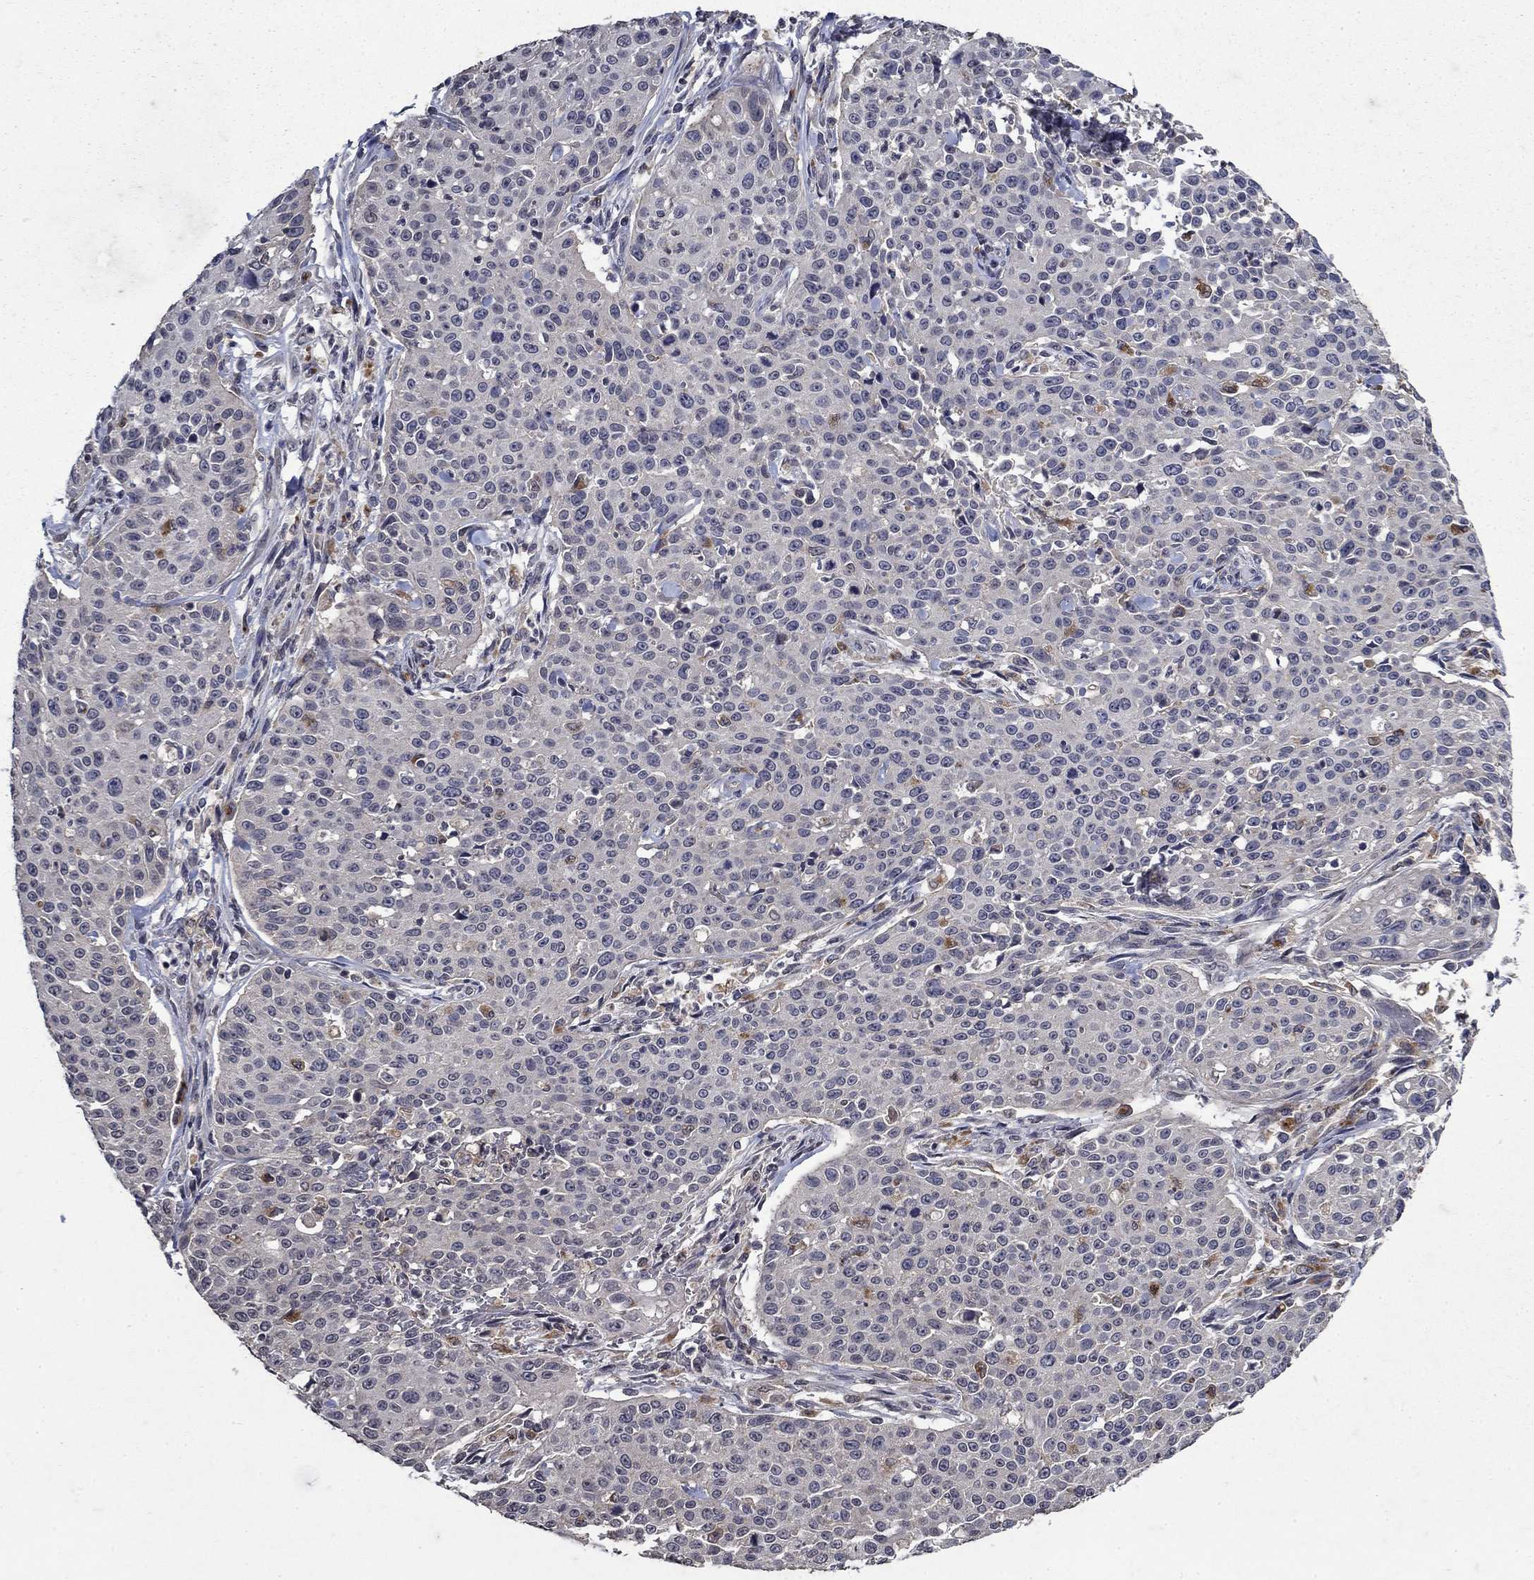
{"staining": {"intensity": "negative", "quantity": "none", "location": "none"}, "tissue": "cervical cancer", "cell_type": "Tumor cells", "image_type": "cancer", "snomed": [{"axis": "morphology", "description": "Squamous cell carcinoma, NOS"}, {"axis": "topography", "description": "Cervix"}], "caption": "Immunohistochemistry (IHC) of cervical squamous cell carcinoma demonstrates no staining in tumor cells.", "gene": "NPC2", "patient": {"sex": "female", "age": 26}}